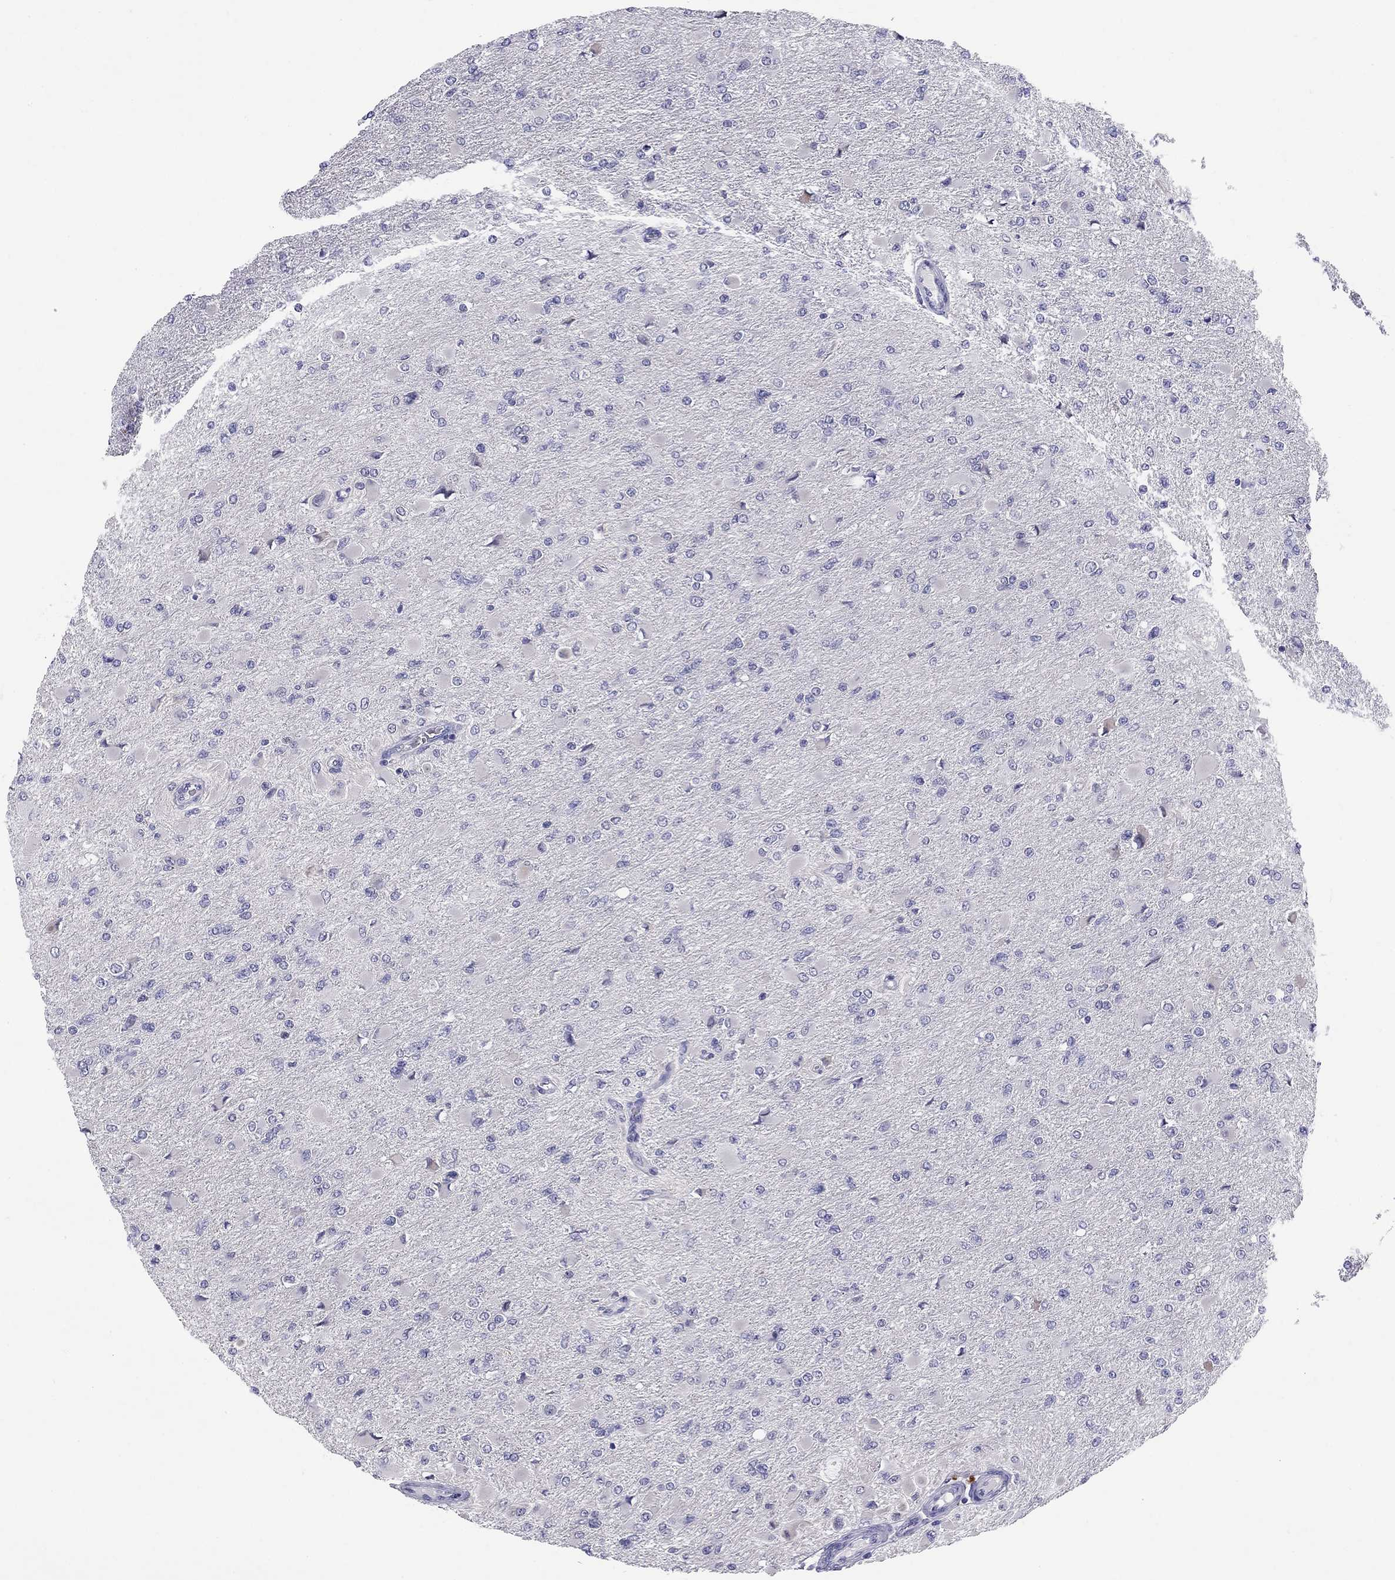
{"staining": {"intensity": "negative", "quantity": "none", "location": "none"}, "tissue": "glioma", "cell_type": "Tumor cells", "image_type": "cancer", "snomed": [{"axis": "morphology", "description": "Glioma, malignant, High grade"}, {"axis": "topography", "description": "Cerebral cortex"}], "caption": "Human glioma stained for a protein using immunohistochemistry (IHC) reveals no staining in tumor cells.", "gene": "C8orf88", "patient": {"sex": "female", "age": 36}}